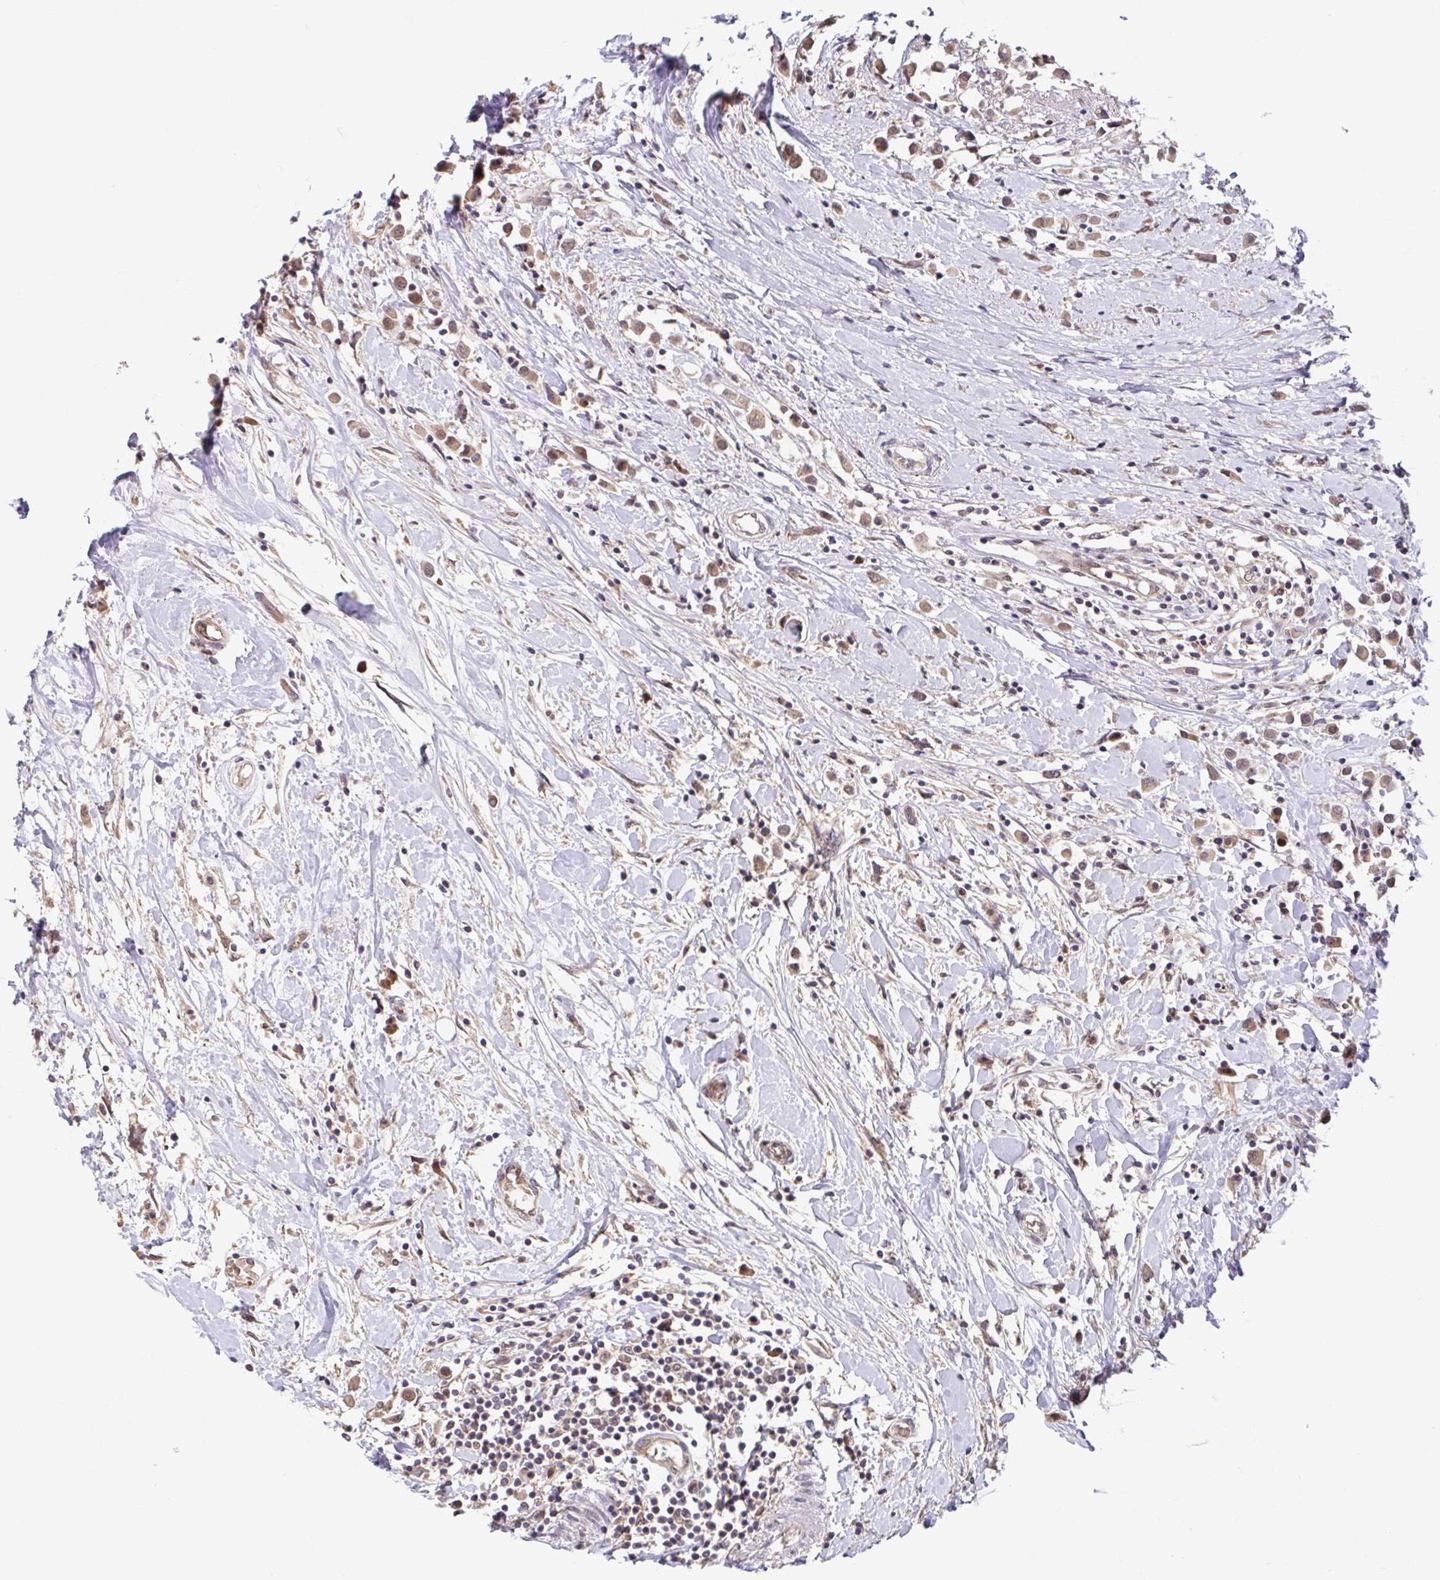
{"staining": {"intensity": "weak", "quantity": ">75%", "location": "cytoplasmic/membranous,nuclear"}, "tissue": "breast cancer", "cell_type": "Tumor cells", "image_type": "cancer", "snomed": [{"axis": "morphology", "description": "Duct carcinoma"}, {"axis": "topography", "description": "Breast"}], "caption": "Immunohistochemical staining of human invasive ductal carcinoma (breast) reveals low levels of weak cytoplasmic/membranous and nuclear expression in about >75% of tumor cells. (DAB (3,3'-diaminobenzidine) IHC, brown staining for protein, blue staining for nuclei).", "gene": "STYXL1", "patient": {"sex": "female", "age": 61}}